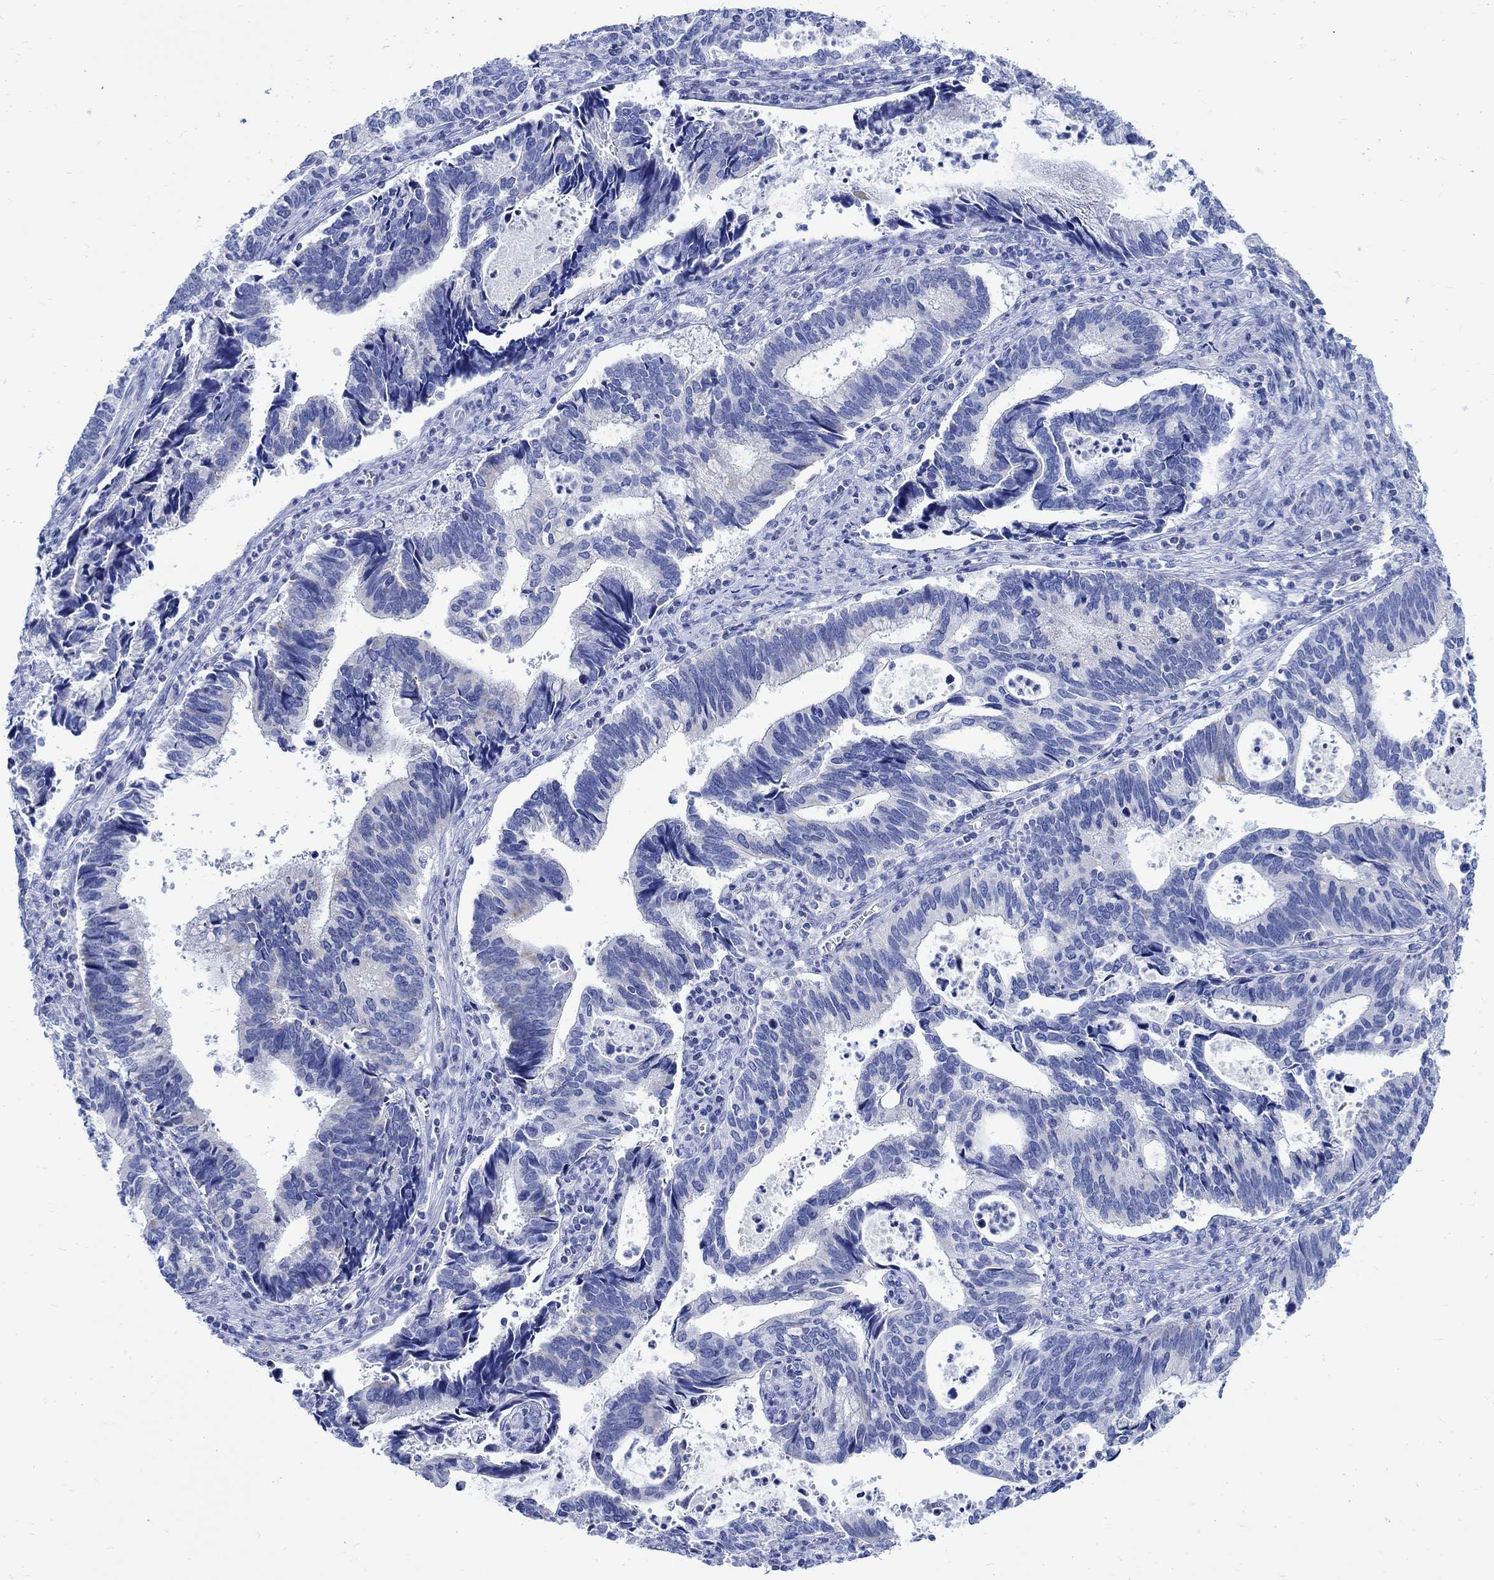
{"staining": {"intensity": "negative", "quantity": "none", "location": "none"}, "tissue": "cervical cancer", "cell_type": "Tumor cells", "image_type": "cancer", "snomed": [{"axis": "morphology", "description": "Adenocarcinoma, NOS"}, {"axis": "topography", "description": "Cervix"}], "caption": "This is an IHC photomicrograph of adenocarcinoma (cervical). There is no staining in tumor cells.", "gene": "CPLX2", "patient": {"sex": "female", "age": 42}}